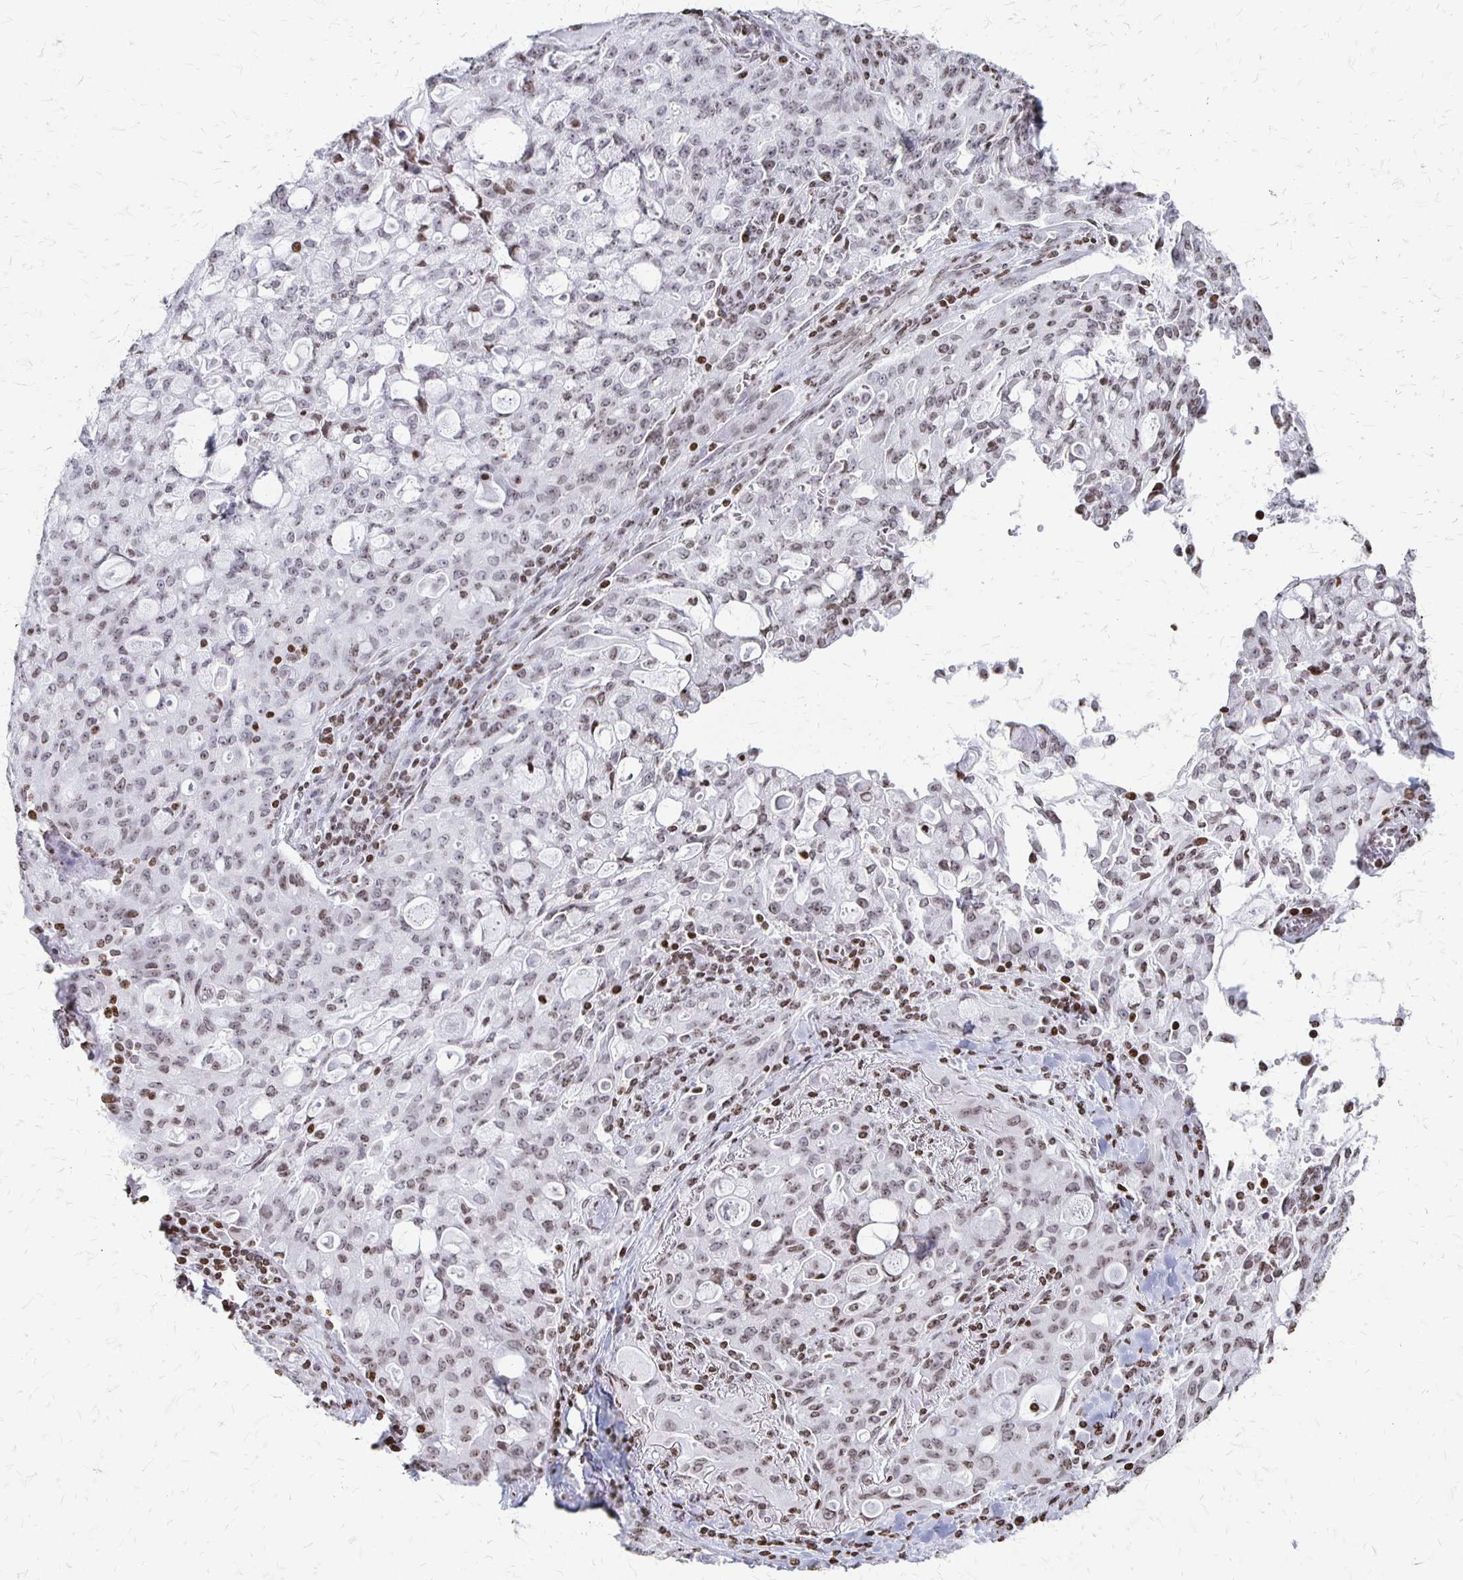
{"staining": {"intensity": "weak", "quantity": "25%-75%", "location": "nuclear"}, "tissue": "lung cancer", "cell_type": "Tumor cells", "image_type": "cancer", "snomed": [{"axis": "morphology", "description": "Adenocarcinoma, NOS"}, {"axis": "topography", "description": "Lung"}], "caption": "Adenocarcinoma (lung) was stained to show a protein in brown. There is low levels of weak nuclear staining in approximately 25%-75% of tumor cells. (DAB = brown stain, brightfield microscopy at high magnification).", "gene": "ZNF280C", "patient": {"sex": "female", "age": 44}}